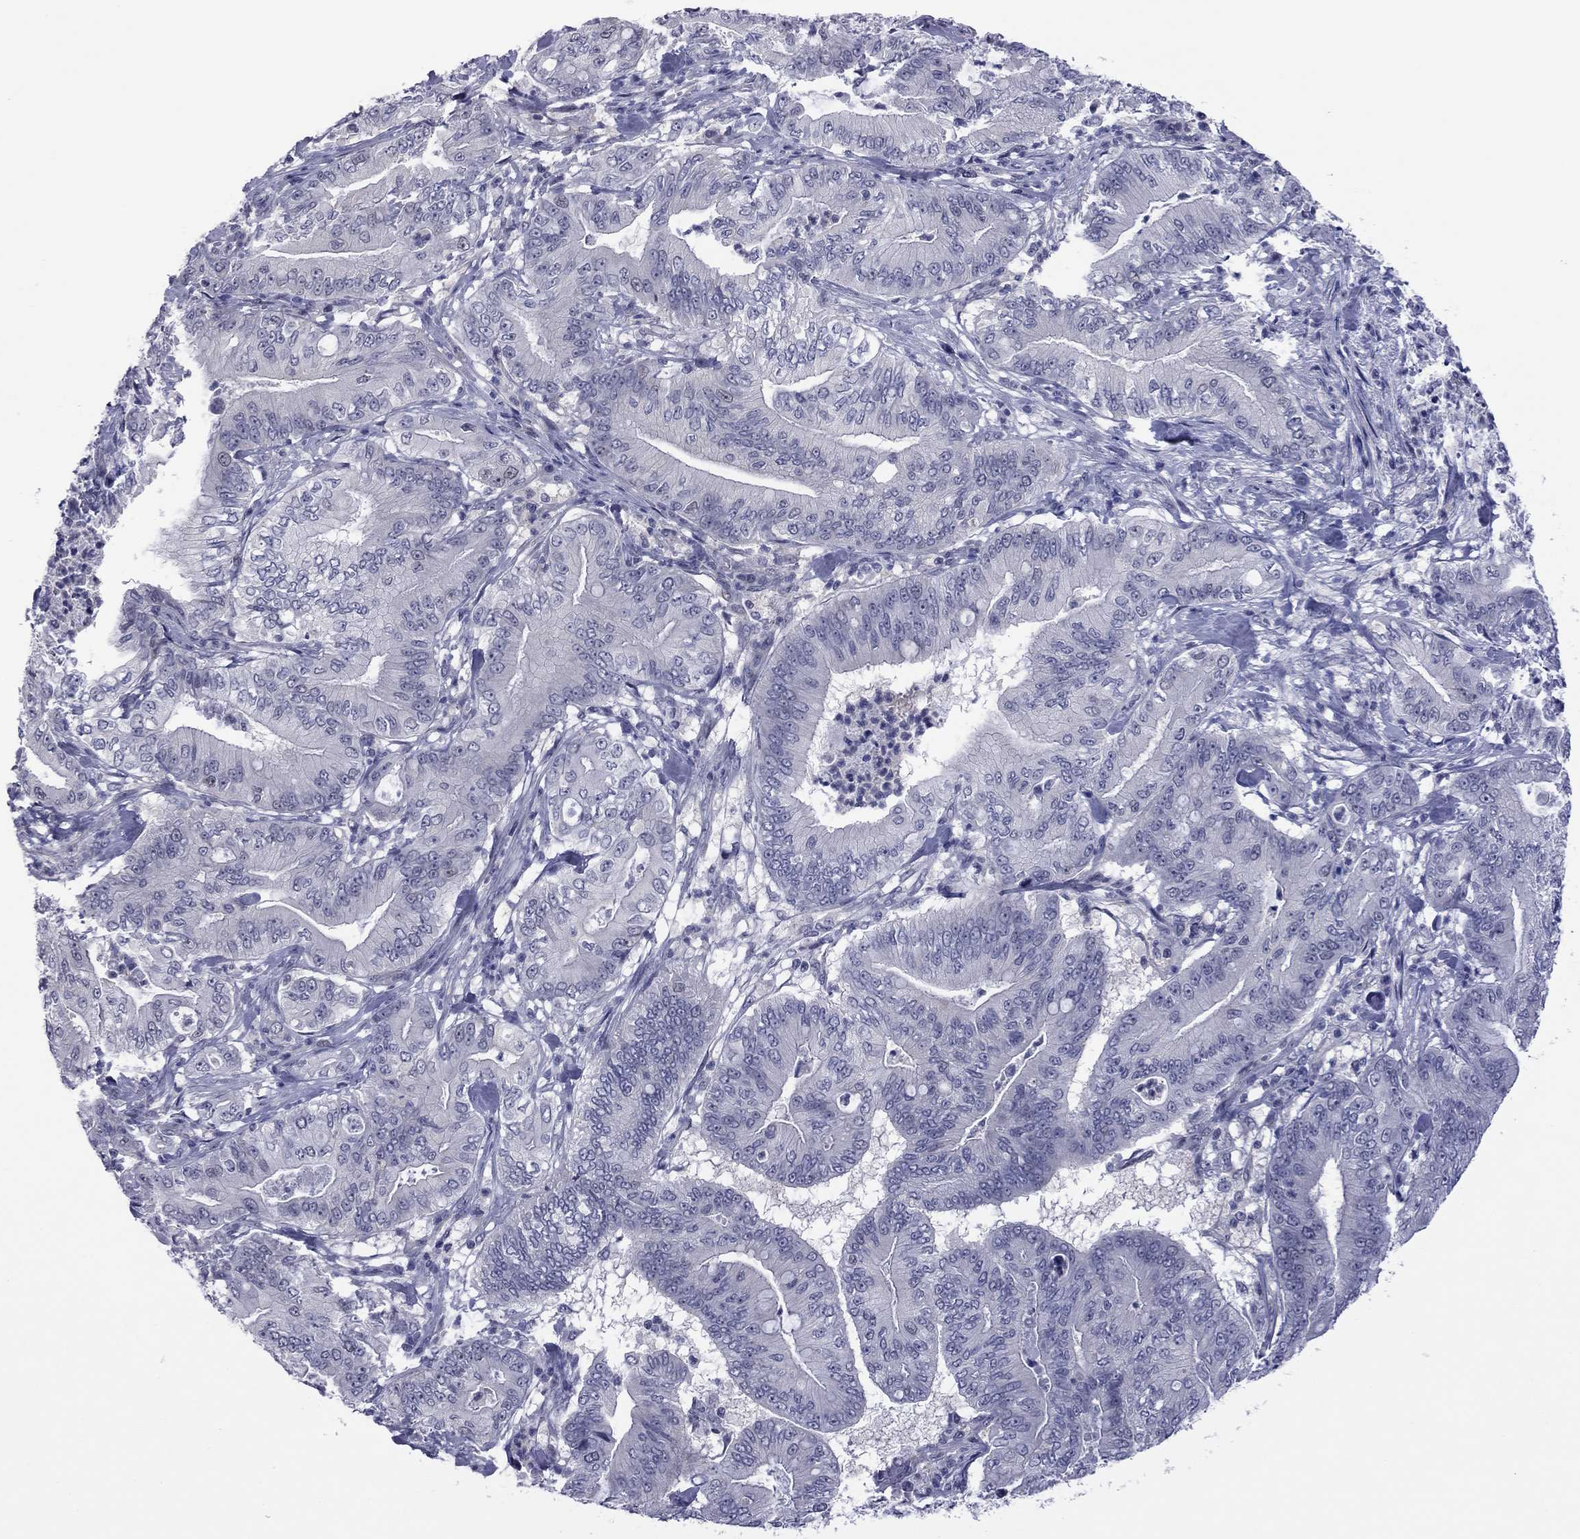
{"staining": {"intensity": "negative", "quantity": "none", "location": "none"}, "tissue": "pancreatic cancer", "cell_type": "Tumor cells", "image_type": "cancer", "snomed": [{"axis": "morphology", "description": "Adenocarcinoma, NOS"}, {"axis": "topography", "description": "Pancreas"}], "caption": "There is no significant positivity in tumor cells of pancreatic cancer. Brightfield microscopy of immunohistochemistry (IHC) stained with DAB (brown) and hematoxylin (blue), captured at high magnification.", "gene": "POU5F2", "patient": {"sex": "male", "age": 71}}